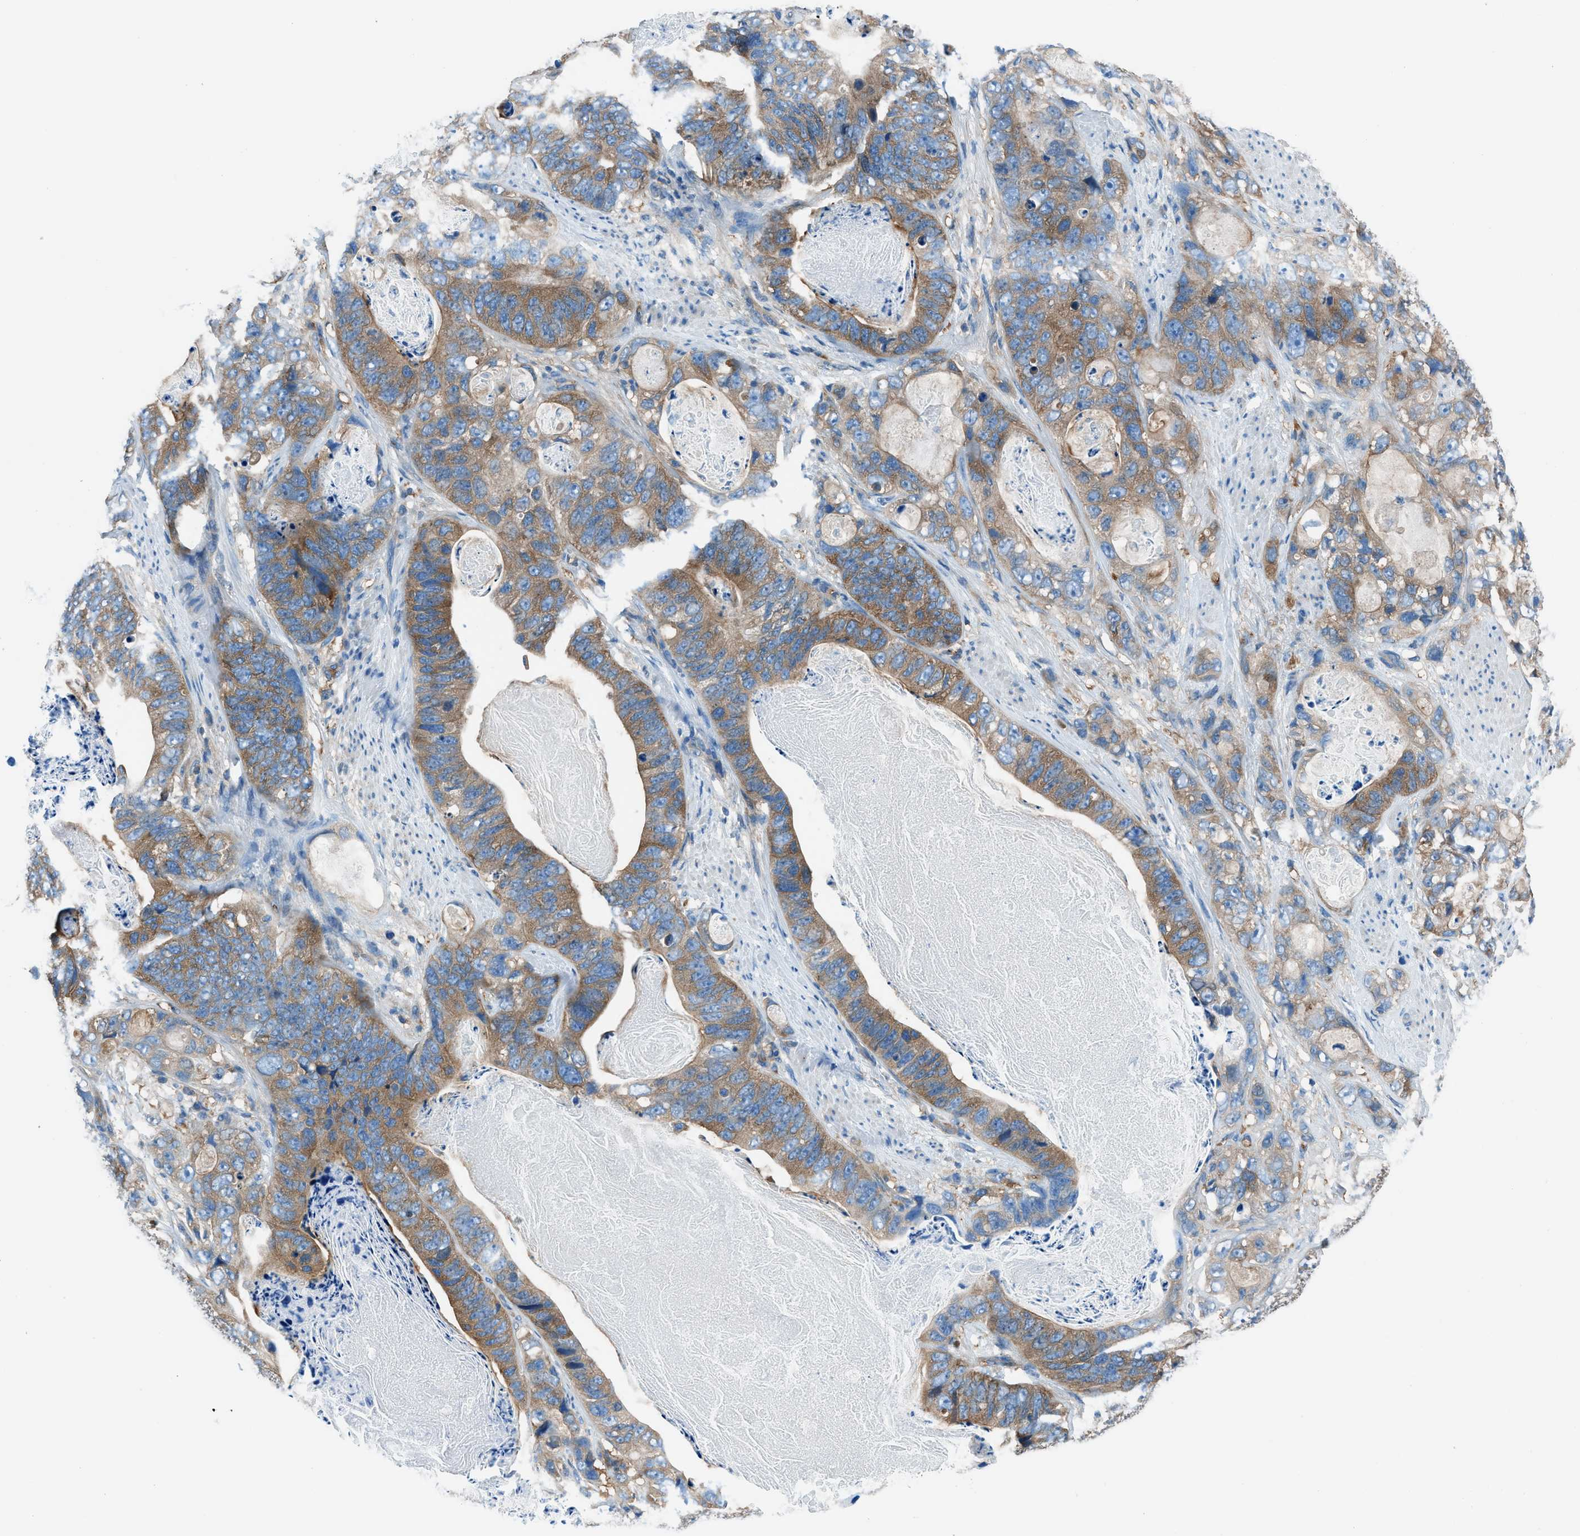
{"staining": {"intensity": "moderate", "quantity": ">75%", "location": "cytoplasmic/membranous"}, "tissue": "stomach cancer", "cell_type": "Tumor cells", "image_type": "cancer", "snomed": [{"axis": "morphology", "description": "Adenocarcinoma, NOS"}, {"axis": "topography", "description": "Stomach"}], "caption": "Immunohistochemical staining of stomach adenocarcinoma exhibits moderate cytoplasmic/membranous protein expression in about >75% of tumor cells.", "gene": "SARS1", "patient": {"sex": "female", "age": 89}}